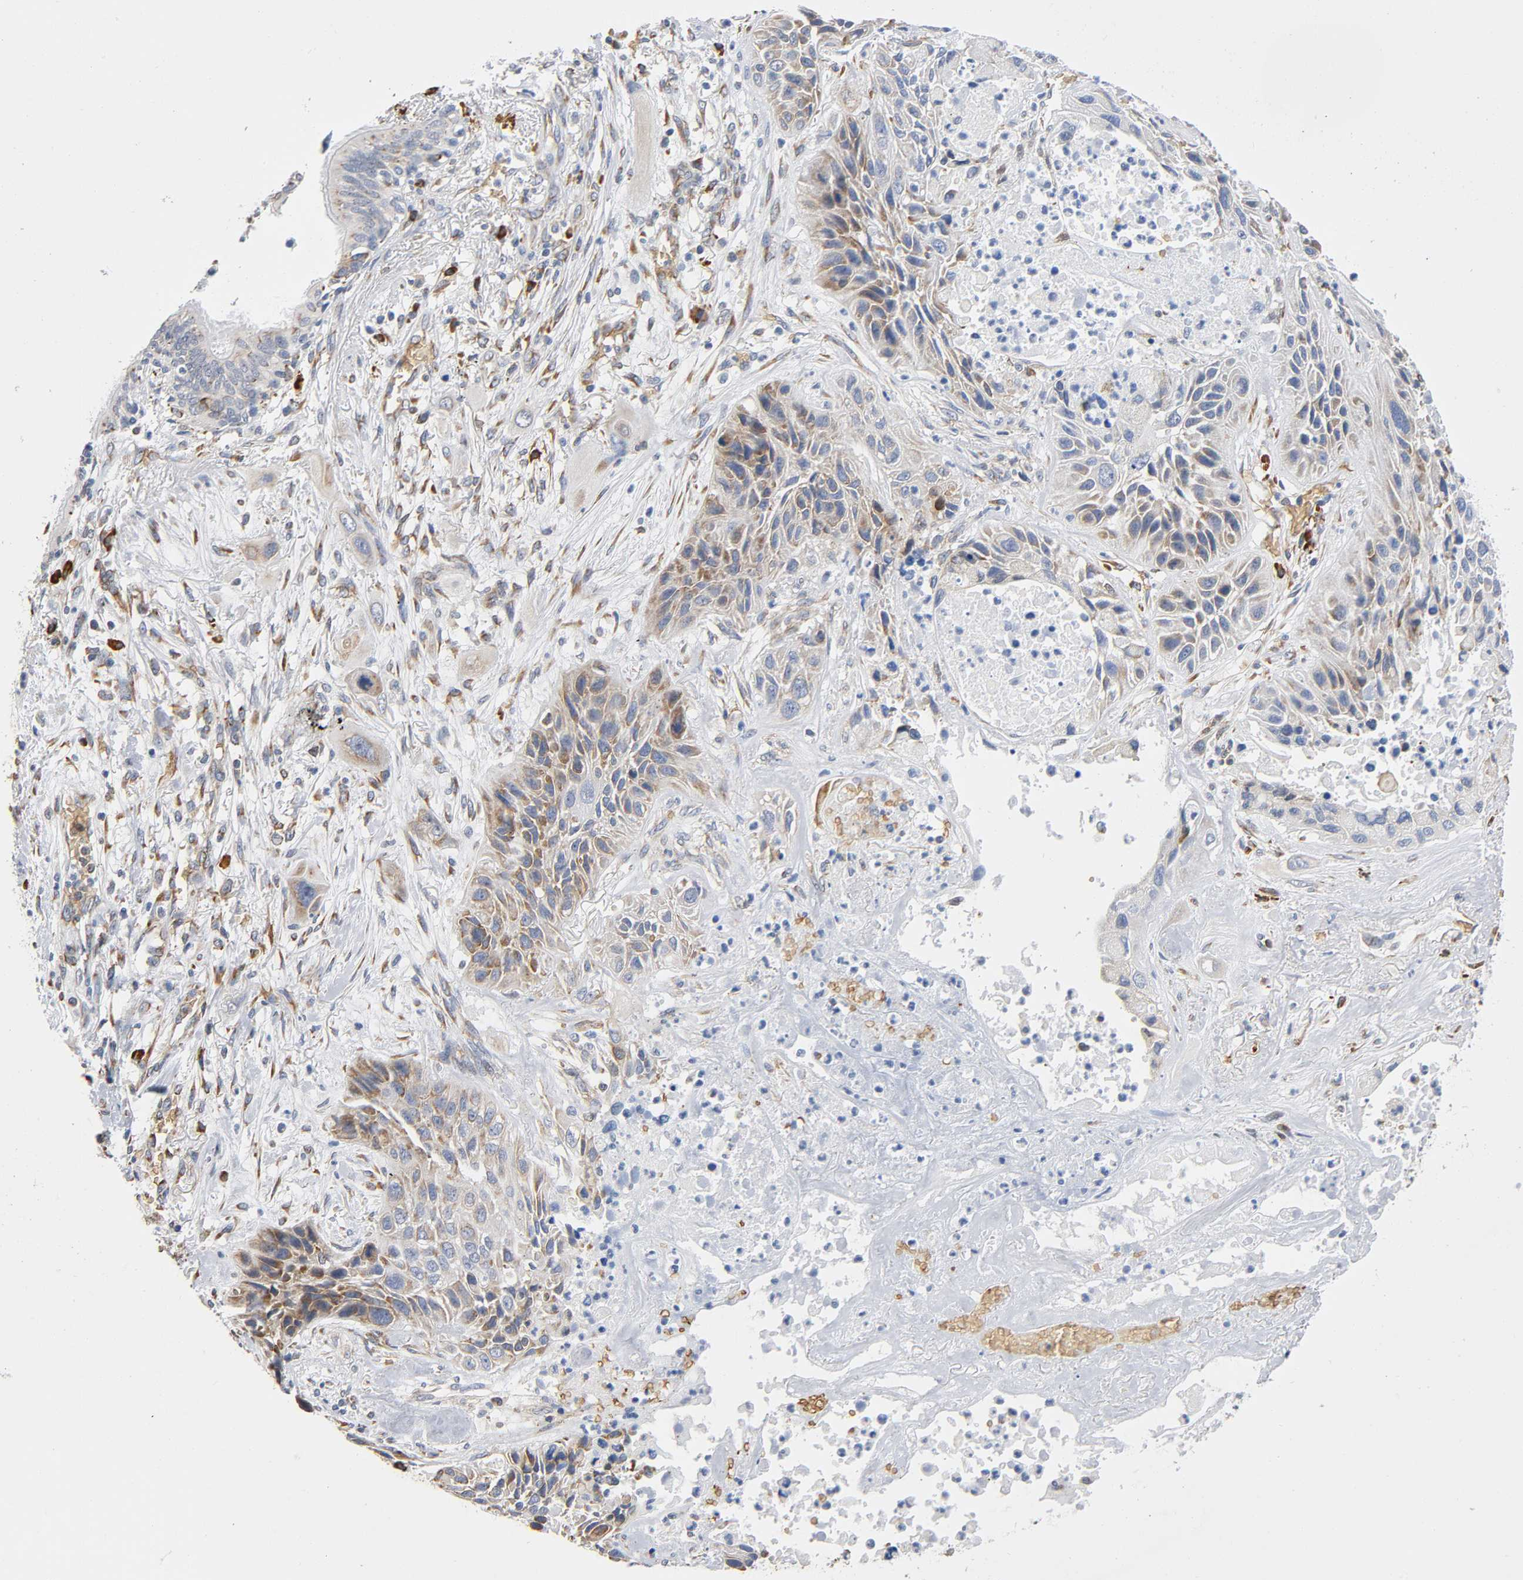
{"staining": {"intensity": "weak", "quantity": "25%-75%", "location": "cytoplasmic/membranous"}, "tissue": "lung cancer", "cell_type": "Tumor cells", "image_type": "cancer", "snomed": [{"axis": "morphology", "description": "Squamous cell carcinoma, NOS"}, {"axis": "topography", "description": "Lung"}], "caption": "High-power microscopy captured an immunohistochemistry photomicrograph of squamous cell carcinoma (lung), revealing weak cytoplasmic/membranous expression in about 25%-75% of tumor cells.", "gene": "UCKL1", "patient": {"sex": "female", "age": 76}}